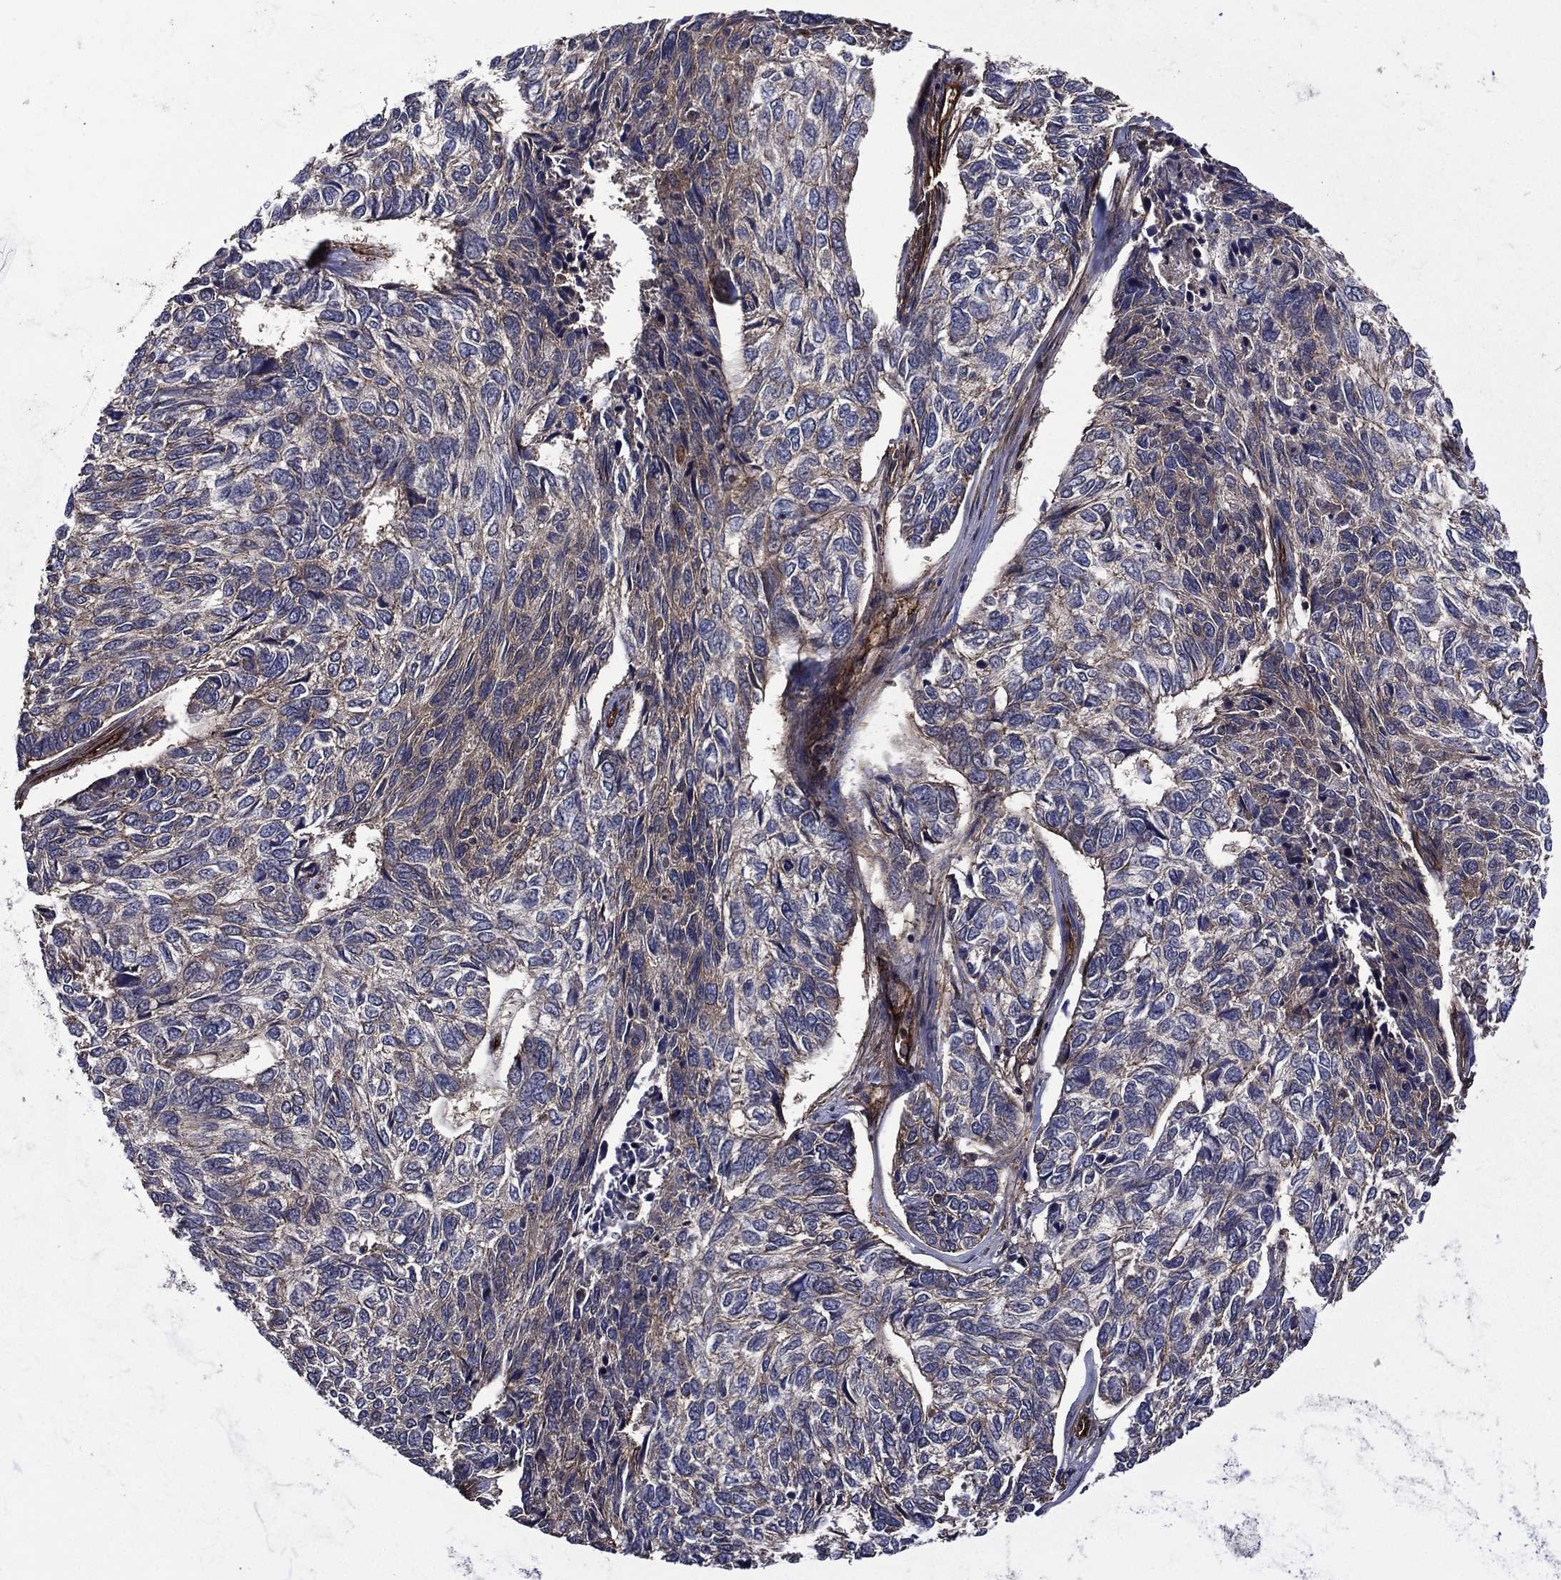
{"staining": {"intensity": "moderate", "quantity": "25%-75%", "location": "cytoplasmic/membranous"}, "tissue": "skin cancer", "cell_type": "Tumor cells", "image_type": "cancer", "snomed": [{"axis": "morphology", "description": "Basal cell carcinoma"}, {"axis": "topography", "description": "Skin"}], "caption": "Skin cancer stained for a protein (brown) displays moderate cytoplasmic/membranous positive staining in about 25%-75% of tumor cells.", "gene": "PLPP3", "patient": {"sex": "female", "age": 65}}